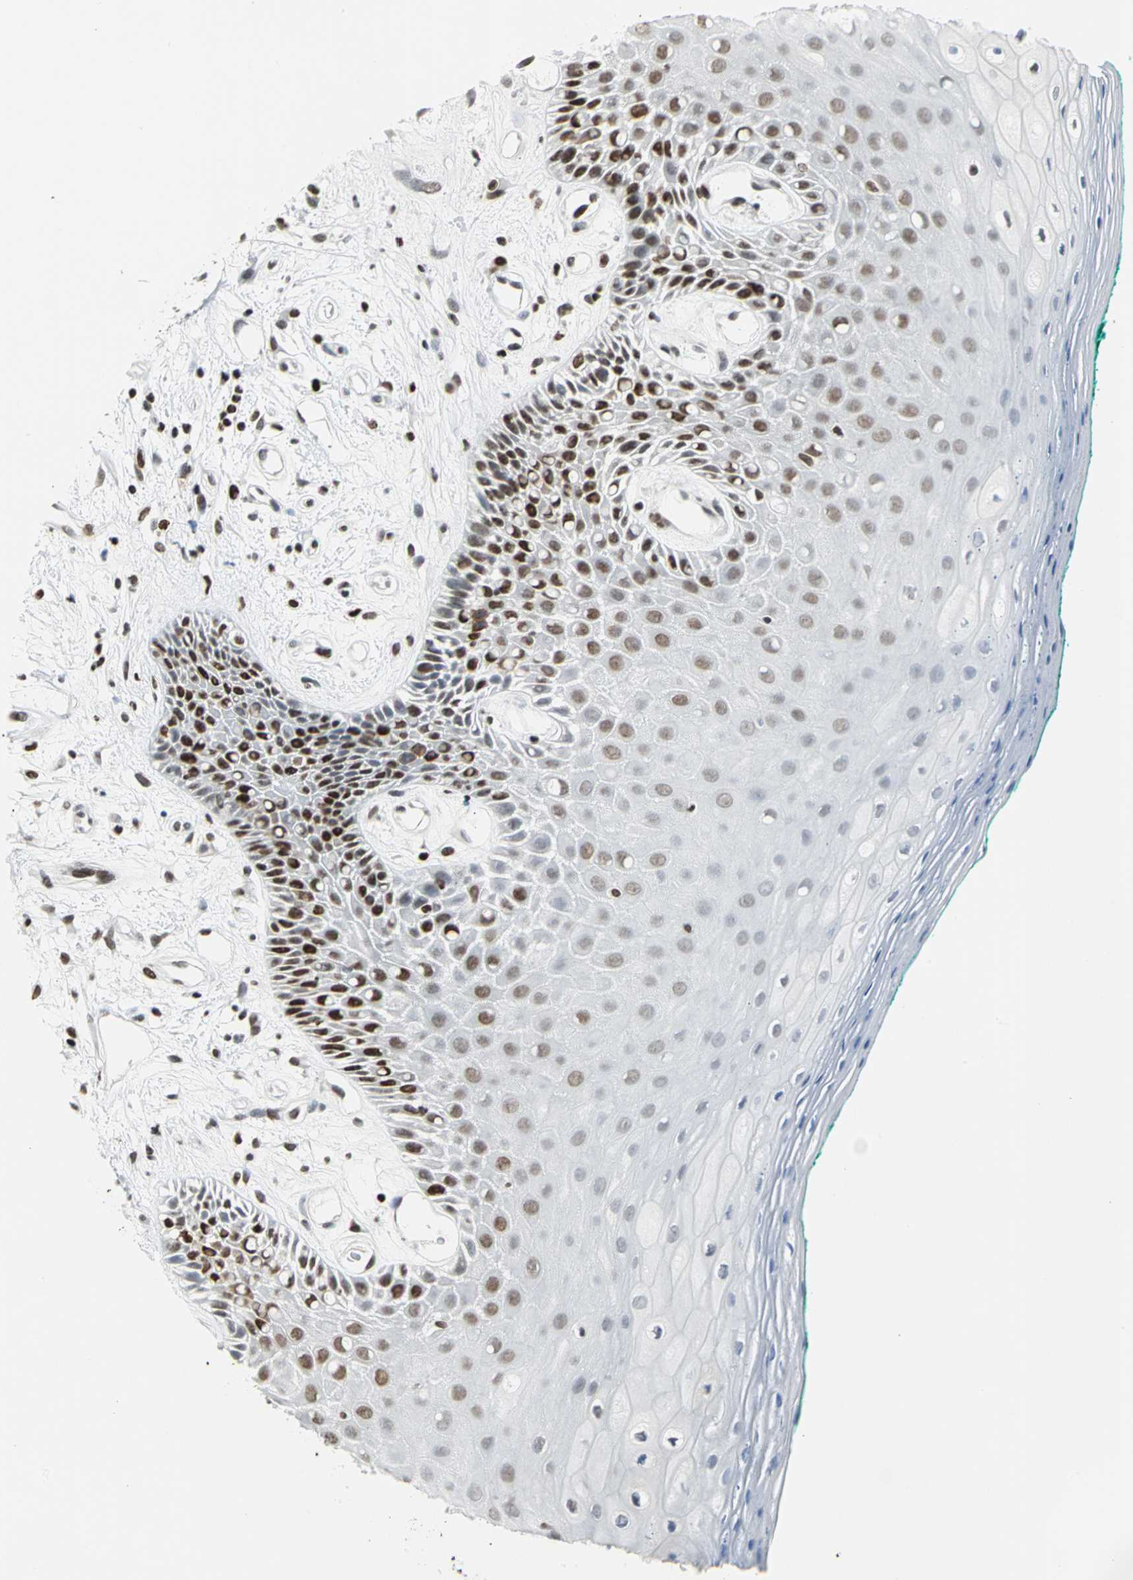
{"staining": {"intensity": "strong", "quantity": "25%-75%", "location": "nuclear"}, "tissue": "oral mucosa", "cell_type": "Squamous epithelial cells", "image_type": "normal", "snomed": [{"axis": "morphology", "description": "Normal tissue, NOS"}, {"axis": "morphology", "description": "Squamous cell carcinoma, NOS"}, {"axis": "topography", "description": "Skeletal muscle"}, {"axis": "topography", "description": "Oral tissue"}, {"axis": "topography", "description": "Head-Neck"}], "caption": "Immunohistochemical staining of unremarkable human oral mucosa demonstrates high levels of strong nuclear expression in approximately 25%-75% of squamous epithelial cells.", "gene": "HNRNPD", "patient": {"sex": "female", "age": 84}}